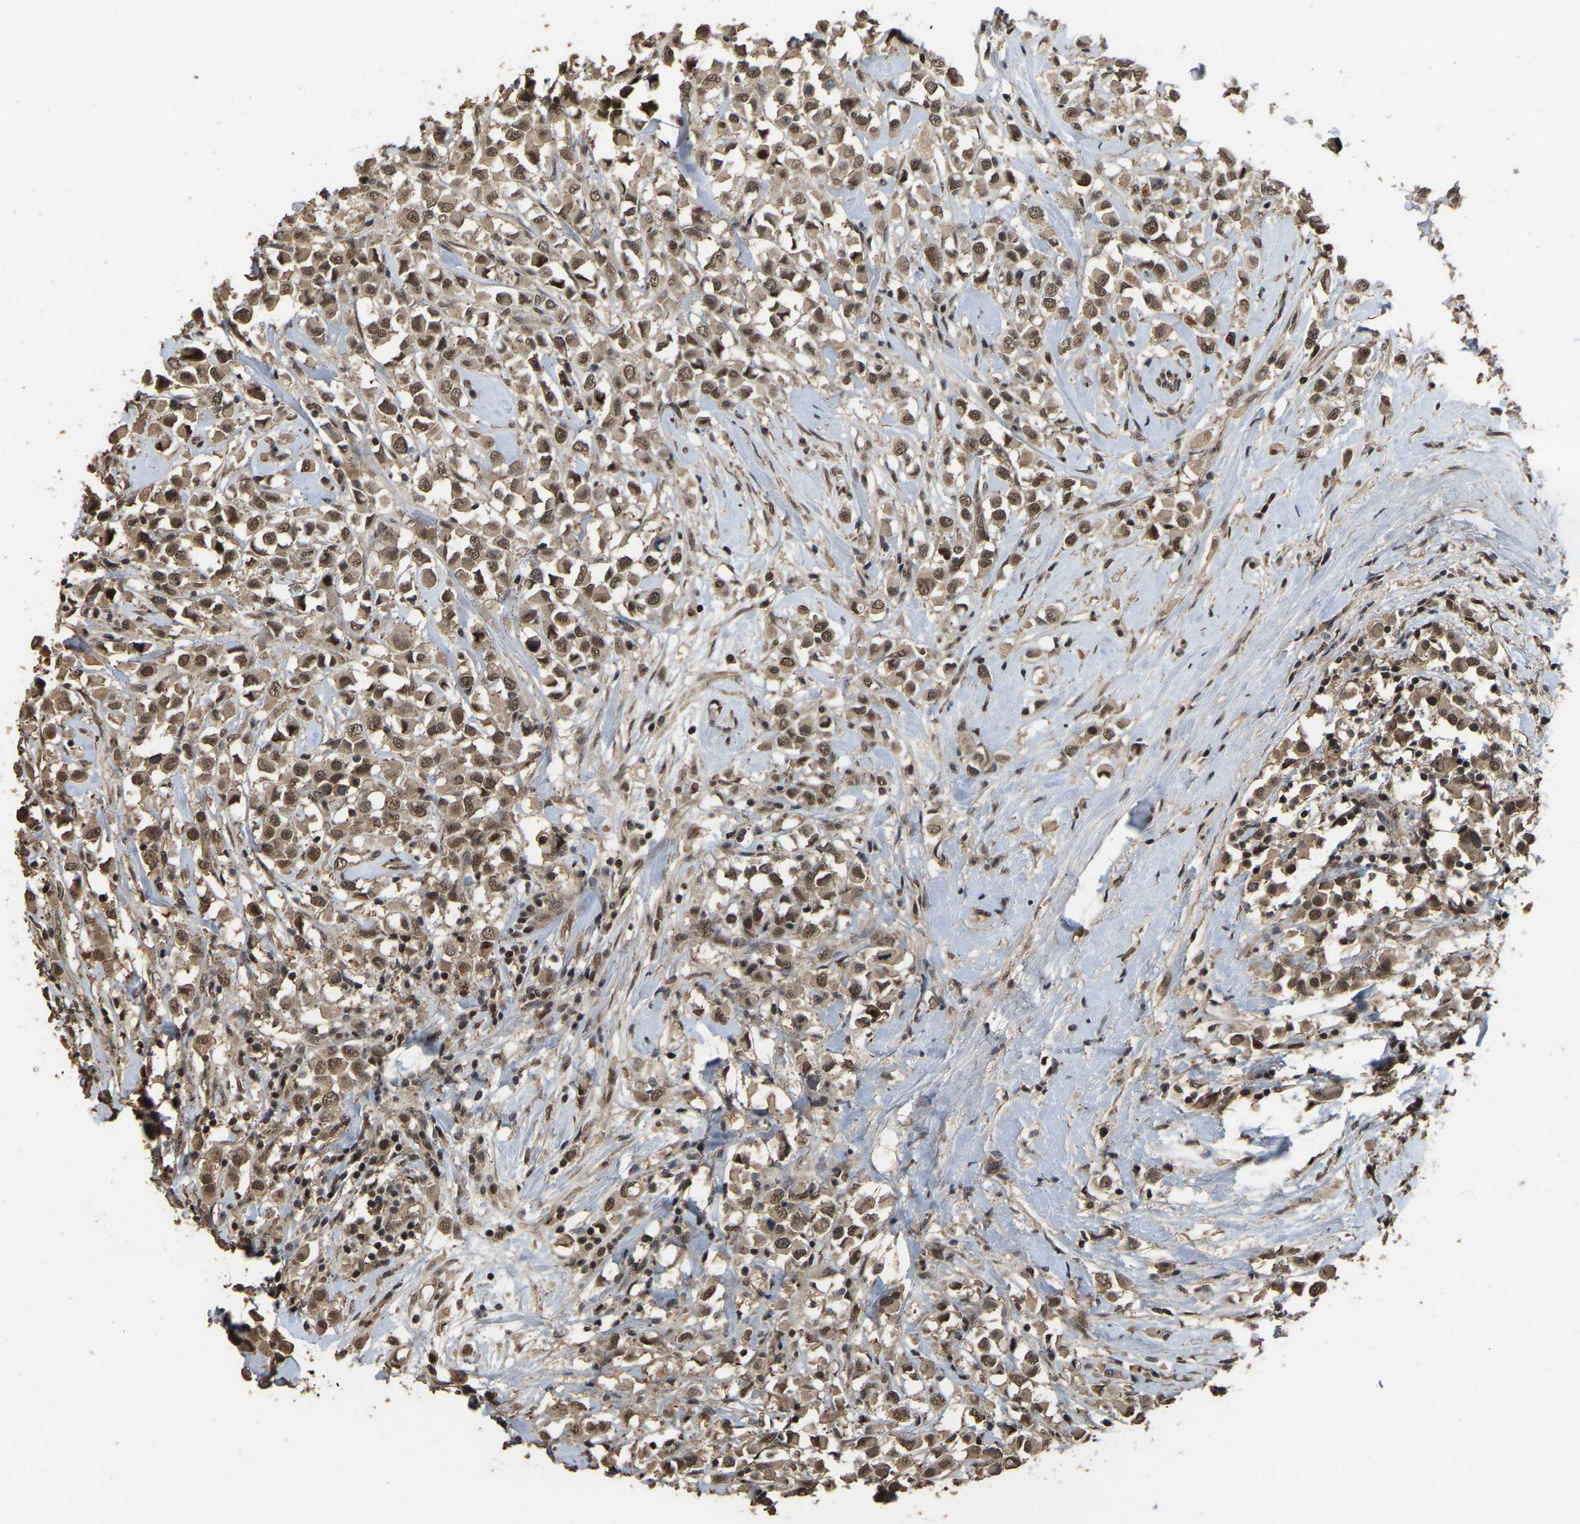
{"staining": {"intensity": "moderate", "quantity": ">75%", "location": "cytoplasmic/membranous,nuclear"}, "tissue": "breast cancer", "cell_type": "Tumor cells", "image_type": "cancer", "snomed": [{"axis": "morphology", "description": "Duct carcinoma"}, {"axis": "topography", "description": "Breast"}], "caption": "DAB (3,3'-diaminobenzidine) immunohistochemical staining of human infiltrating ductal carcinoma (breast) demonstrates moderate cytoplasmic/membranous and nuclear protein staining in approximately >75% of tumor cells.", "gene": "ARHGAP23", "patient": {"sex": "female", "age": 61}}